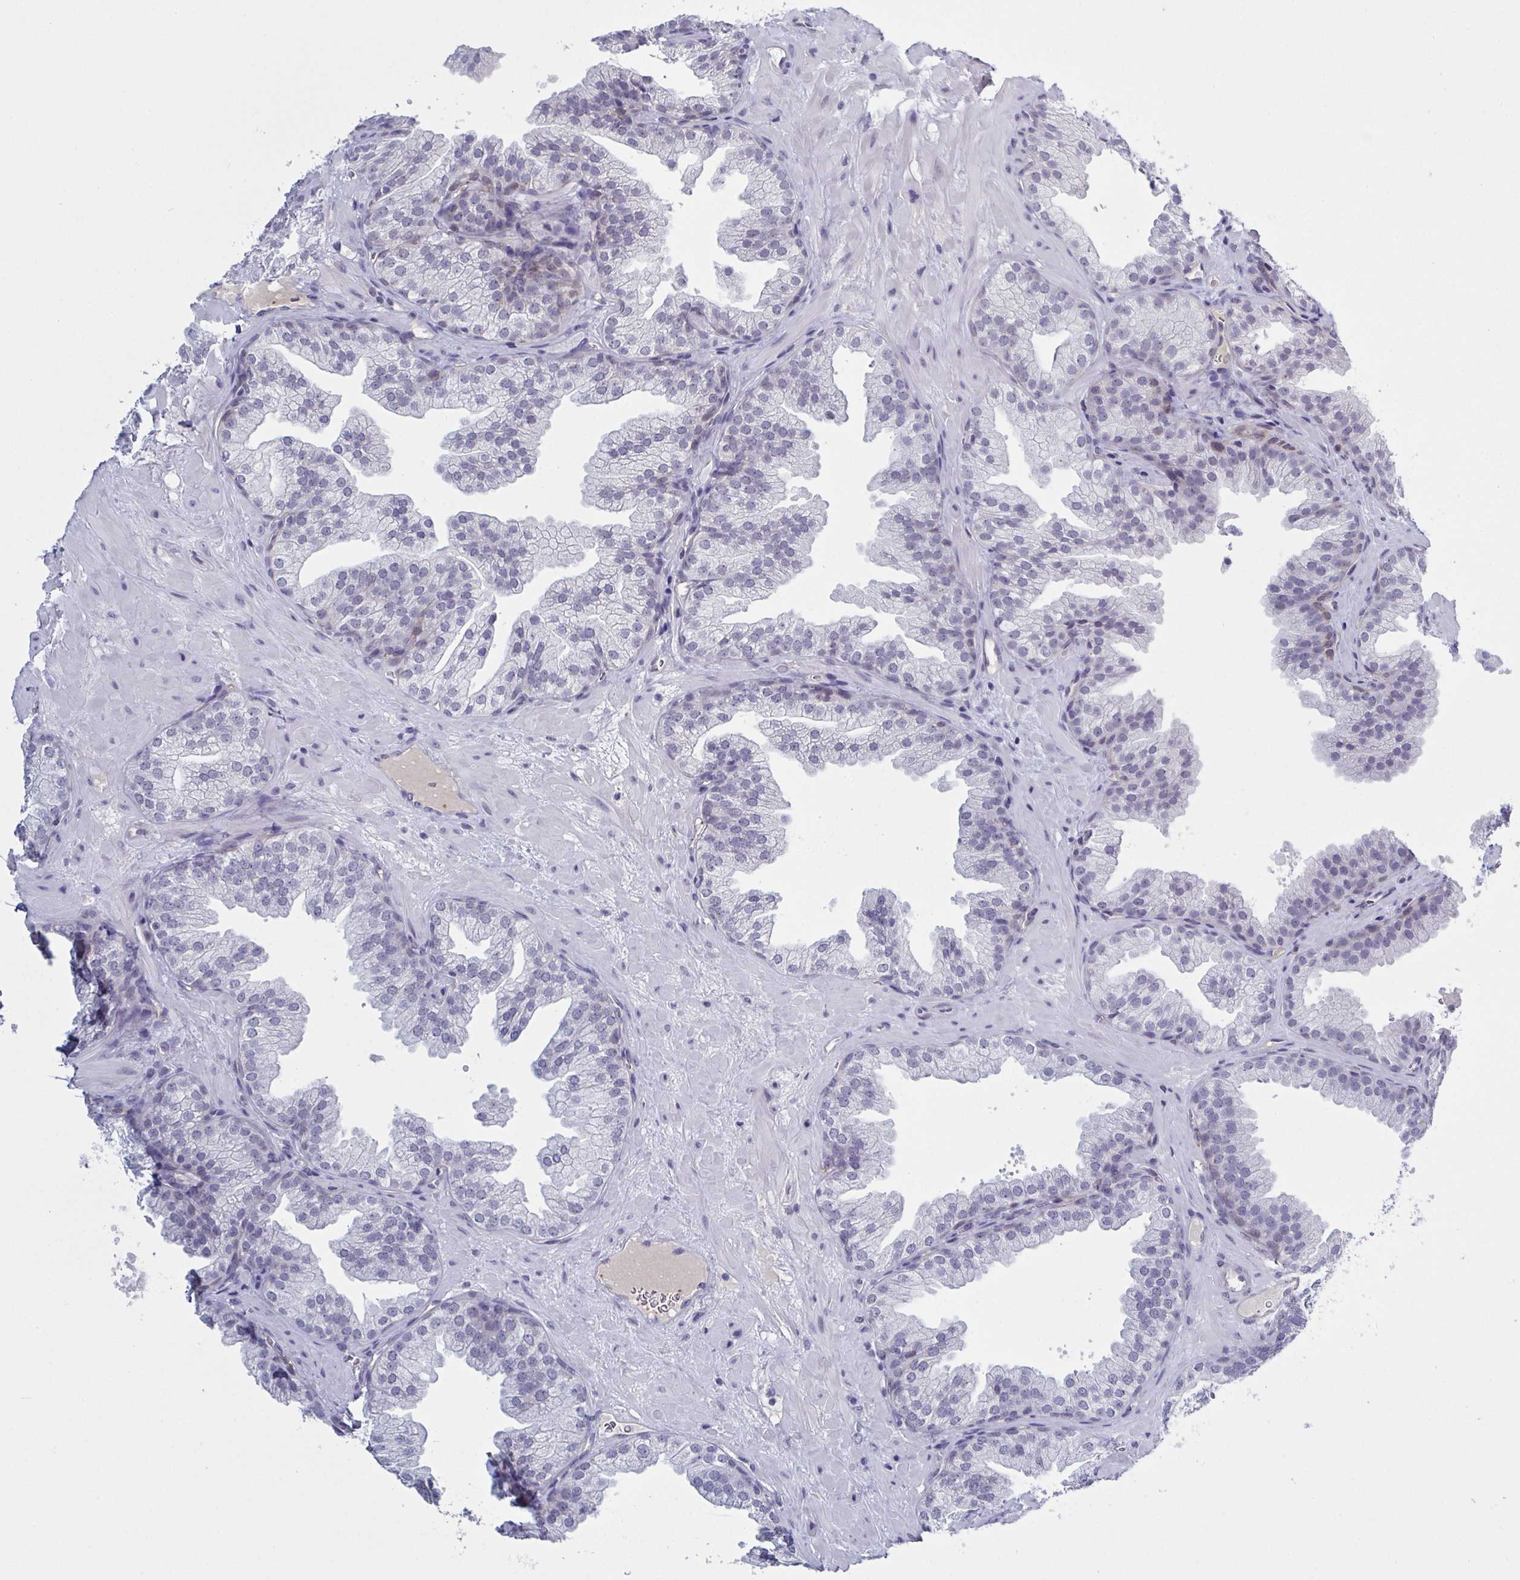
{"staining": {"intensity": "negative", "quantity": "none", "location": "none"}, "tissue": "prostate", "cell_type": "Glandular cells", "image_type": "normal", "snomed": [{"axis": "morphology", "description": "Normal tissue, NOS"}, {"axis": "topography", "description": "Prostate"}], "caption": "Immunohistochemistry of benign prostate reveals no positivity in glandular cells.", "gene": "KDM4D", "patient": {"sex": "male", "age": 37}}